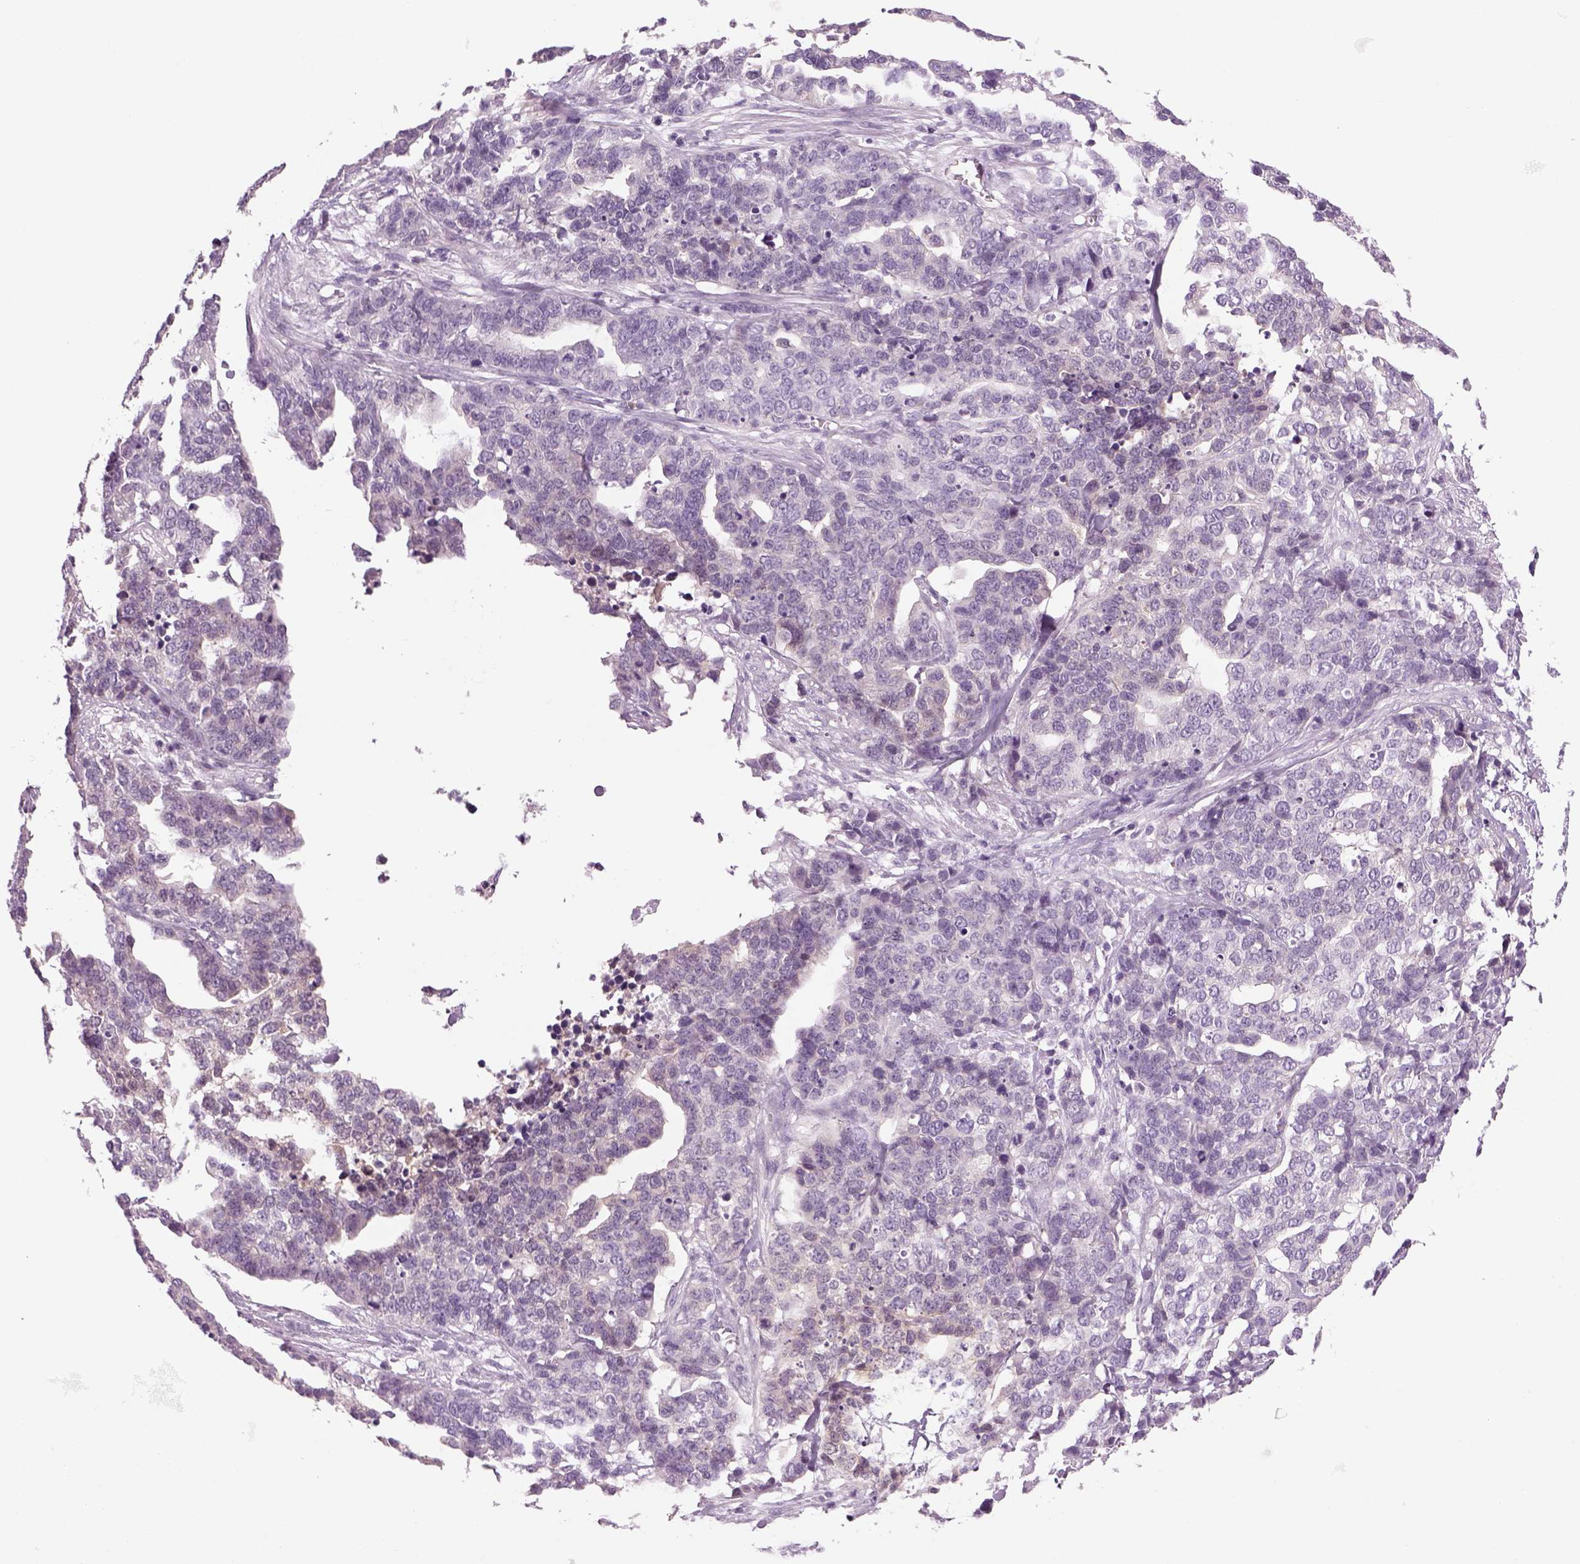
{"staining": {"intensity": "negative", "quantity": "none", "location": "none"}, "tissue": "ovarian cancer", "cell_type": "Tumor cells", "image_type": "cancer", "snomed": [{"axis": "morphology", "description": "Carcinoma, endometroid"}, {"axis": "topography", "description": "Ovary"}], "caption": "The image reveals no significant staining in tumor cells of ovarian cancer (endometroid carcinoma).", "gene": "MDH1B", "patient": {"sex": "female", "age": 65}}